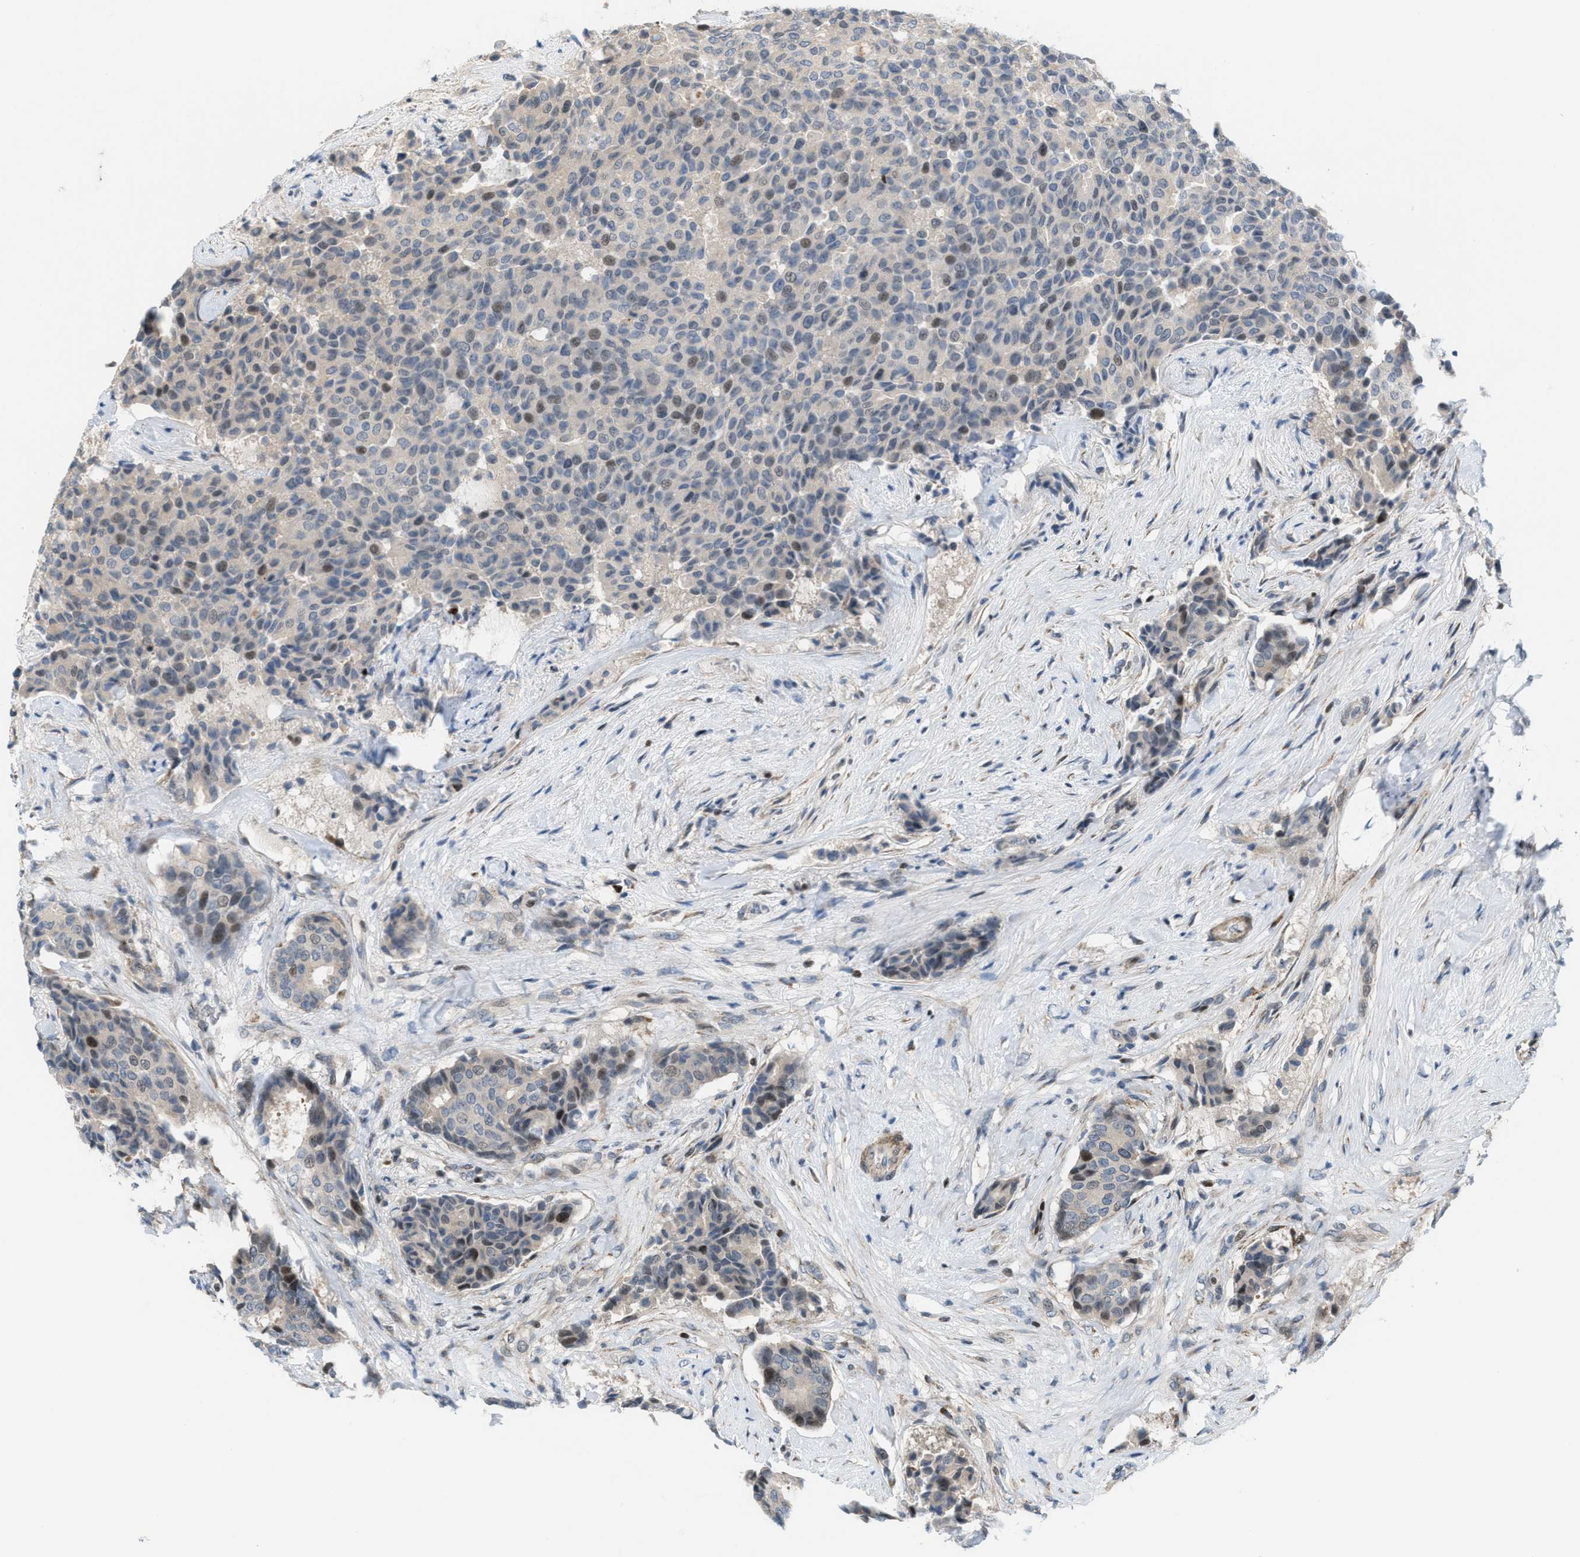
{"staining": {"intensity": "weak", "quantity": "<25%", "location": "nuclear"}, "tissue": "breast cancer", "cell_type": "Tumor cells", "image_type": "cancer", "snomed": [{"axis": "morphology", "description": "Duct carcinoma"}, {"axis": "topography", "description": "Breast"}], "caption": "An image of breast infiltrating ductal carcinoma stained for a protein exhibits no brown staining in tumor cells.", "gene": "ZNF276", "patient": {"sex": "female", "age": 75}}